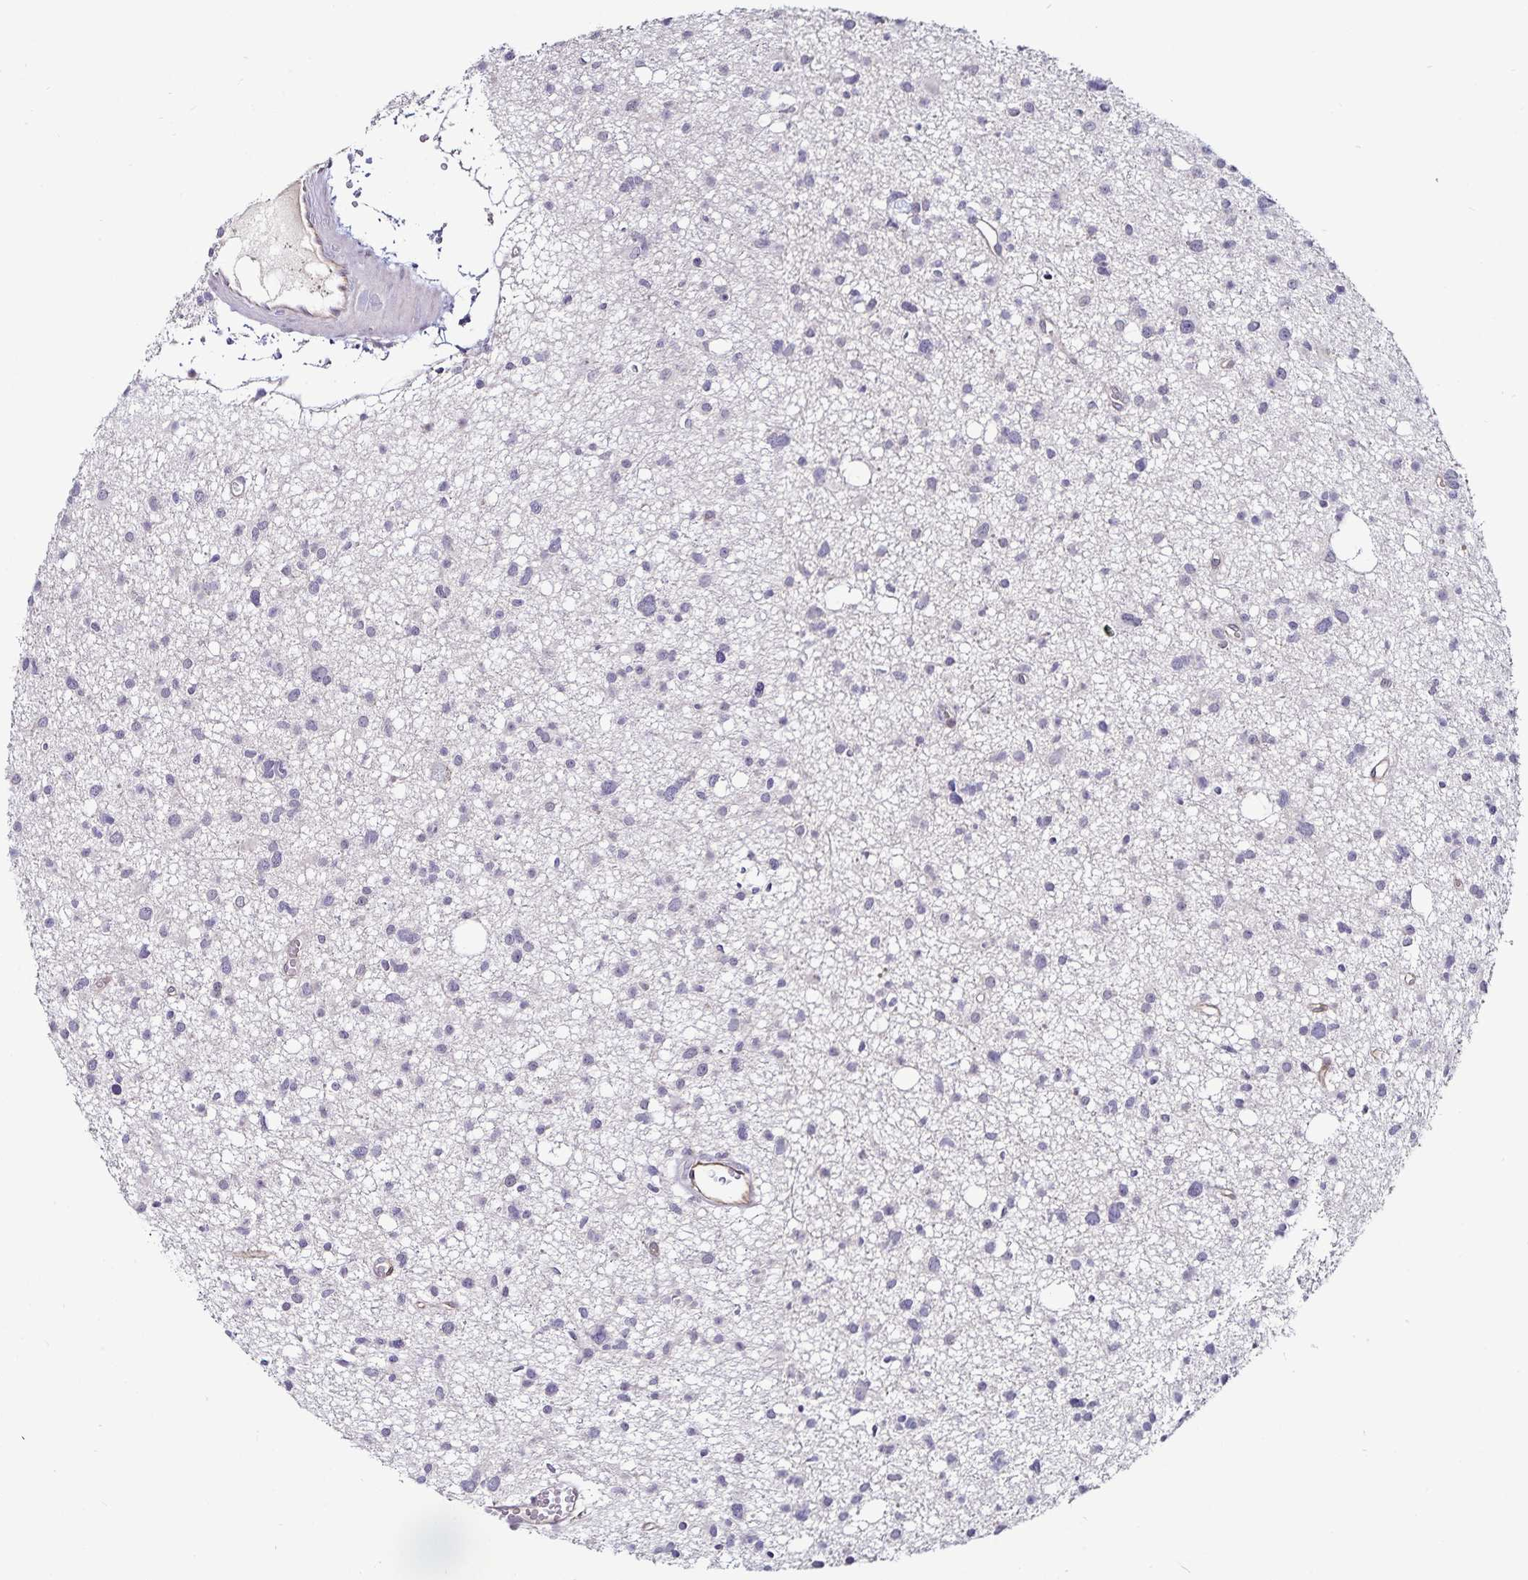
{"staining": {"intensity": "negative", "quantity": "none", "location": "none"}, "tissue": "glioma", "cell_type": "Tumor cells", "image_type": "cancer", "snomed": [{"axis": "morphology", "description": "Glioma, malignant, High grade"}, {"axis": "topography", "description": "Brain"}], "caption": "This is an immunohistochemistry (IHC) histopathology image of glioma. There is no positivity in tumor cells.", "gene": "ACSL5", "patient": {"sex": "male", "age": 23}}